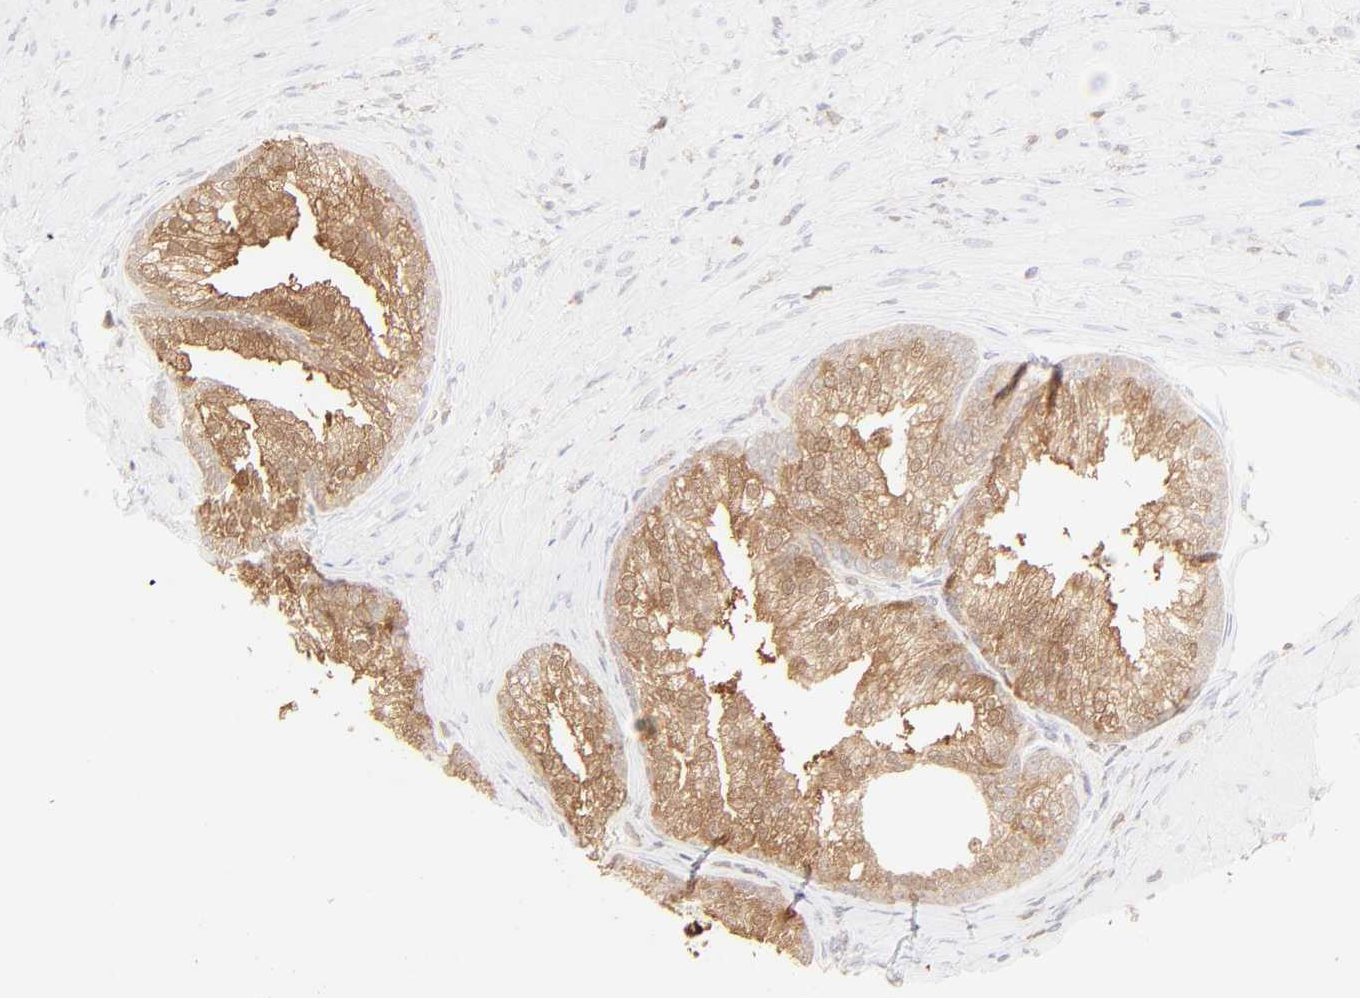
{"staining": {"intensity": "moderate", "quantity": ">75%", "location": "cytoplasmic/membranous"}, "tissue": "prostate", "cell_type": "Glandular cells", "image_type": "normal", "snomed": [{"axis": "morphology", "description": "Normal tissue, NOS"}, {"axis": "topography", "description": "Prostate"}], "caption": "Immunohistochemistry of normal human prostate exhibits medium levels of moderate cytoplasmic/membranous positivity in approximately >75% of glandular cells. Immunohistochemistry (ihc) stains the protein in brown and the nuclei are stained blue.", "gene": "HYAL1", "patient": {"sex": "male", "age": 76}}